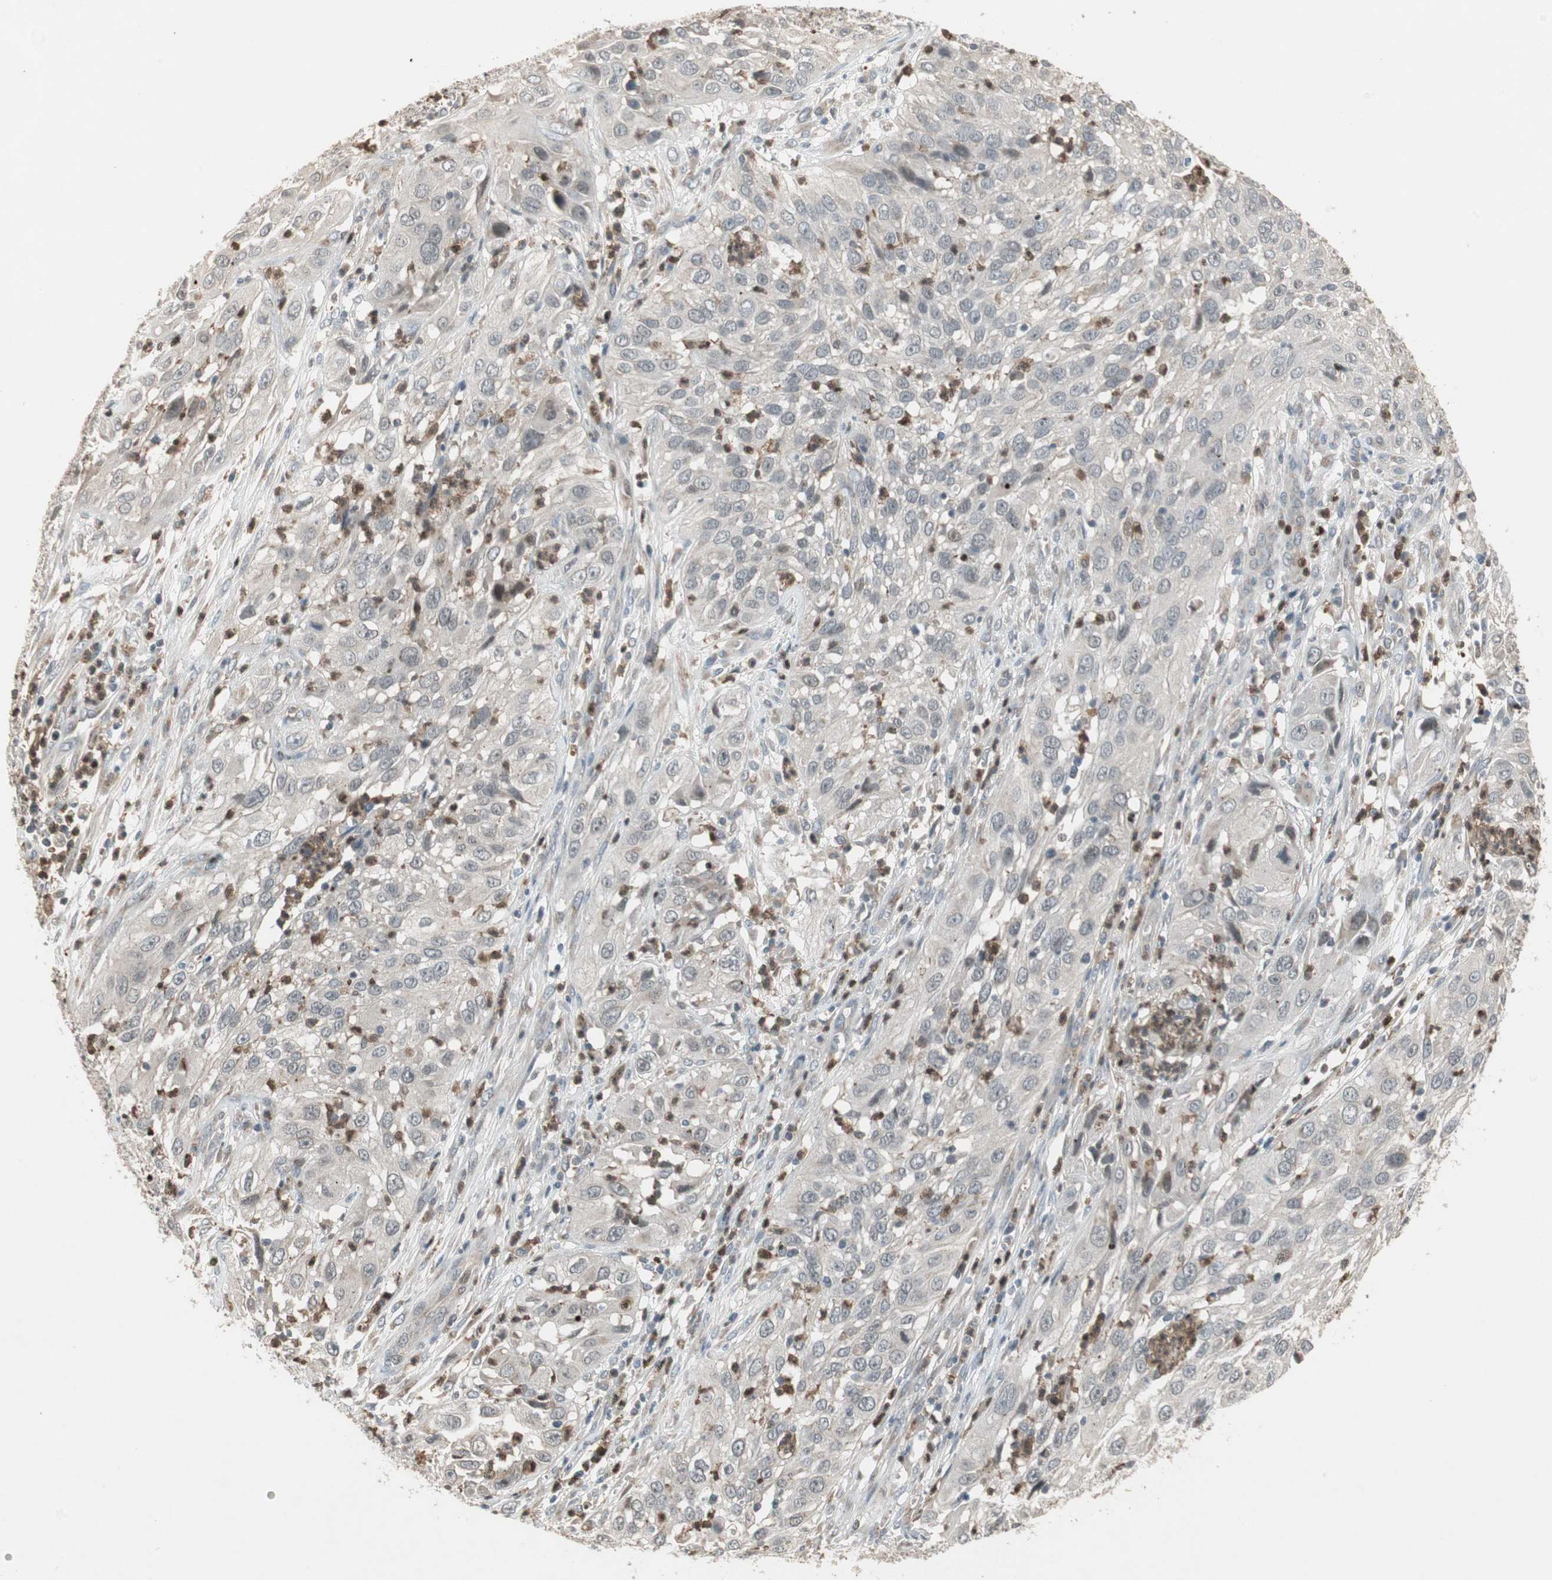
{"staining": {"intensity": "weak", "quantity": "<25%", "location": "cytoplasmic/membranous"}, "tissue": "cervical cancer", "cell_type": "Tumor cells", "image_type": "cancer", "snomed": [{"axis": "morphology", "description": "Squamous cell carcinoma, NOS"}, {"axis": "topography", "description": "Cervix"}], "caption": "Immunohistochemistry of human cervical cancer reveals no expression in tumor cells.", "gene": "SNX4", "patient": {"sex": "female", "age": 32}}